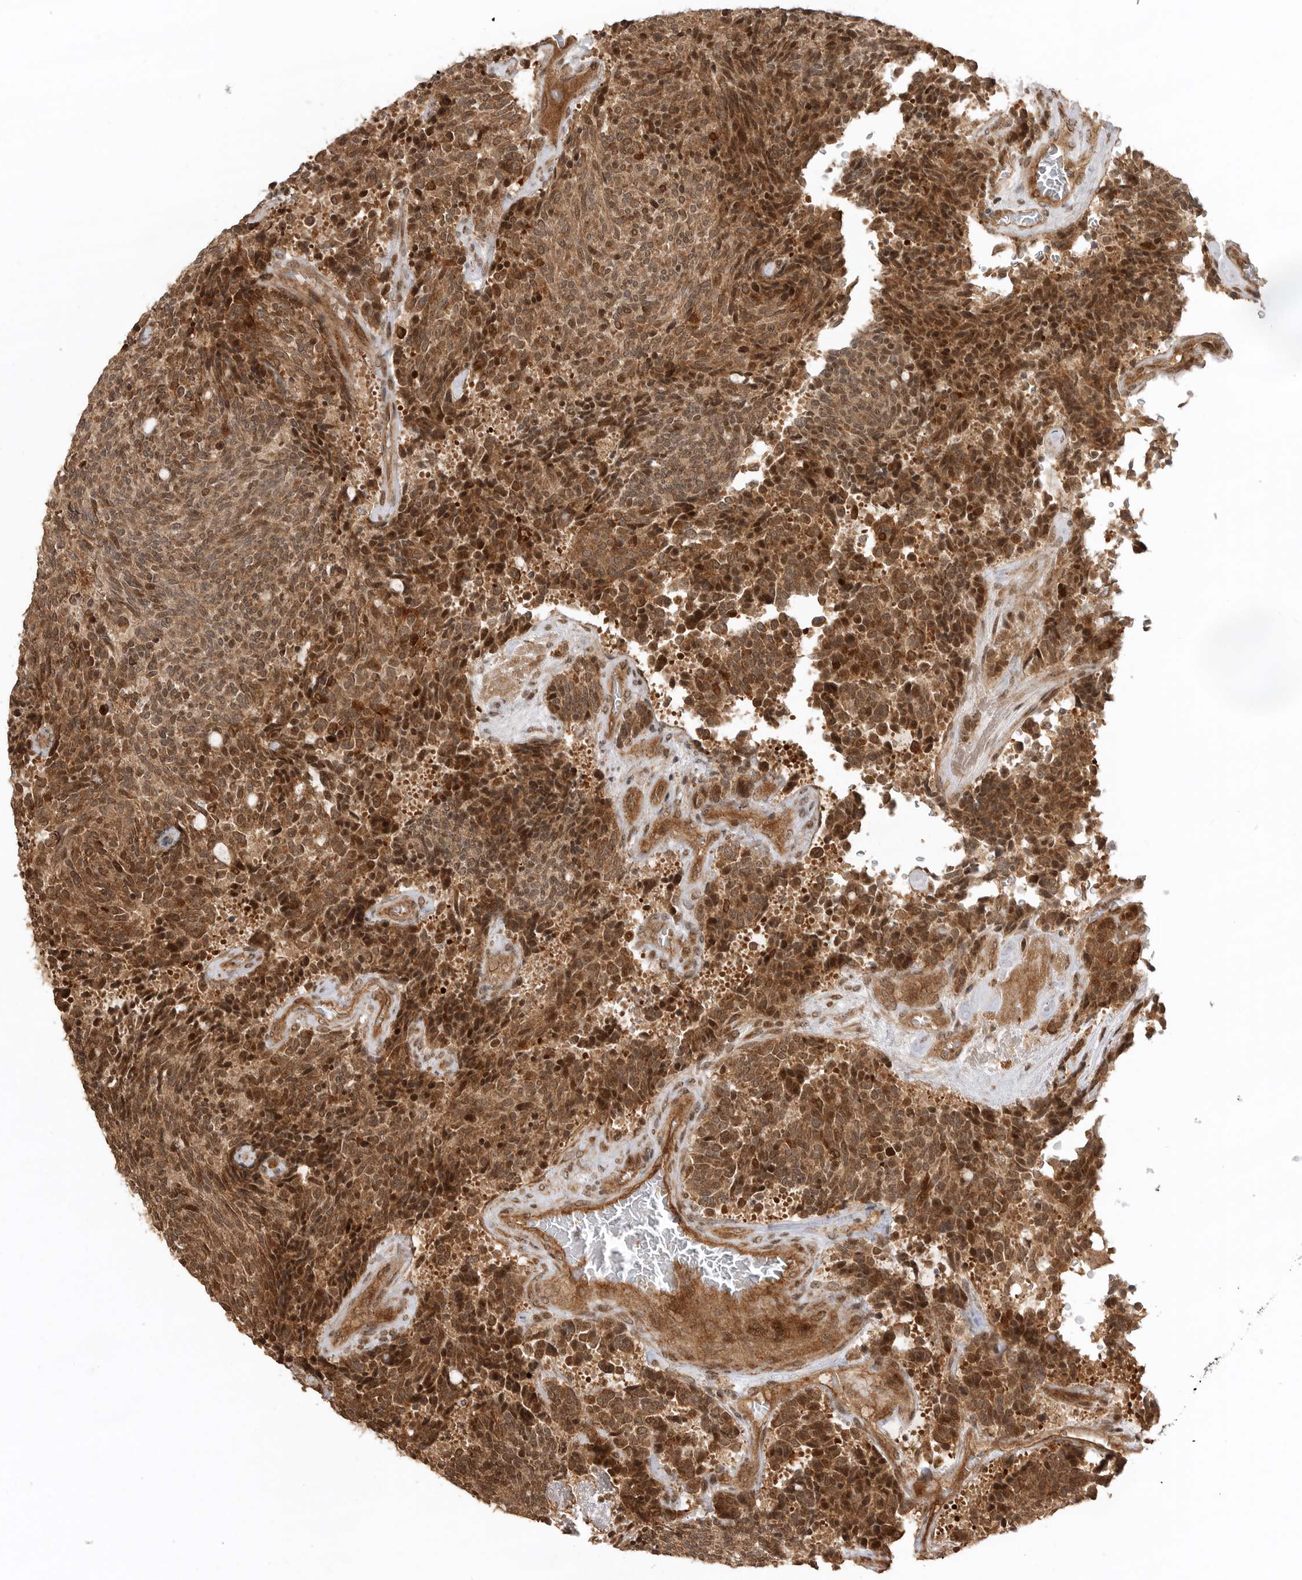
{"staining": {"intensity": "strong", "quantity": ">75%", "location": "cytoplasmic/membranous"}, "tissue": "carcinoid", "cell_type": "Tumor cells", "image_type": "cancer", "snomed": [{"axis": "morphology", "description": "Carcinoid, malignant, NOS"}, {"axis": "topography", "description": "Pancreas"}], "caption": "Immunohistochemical staining of carcinoid displays strong cytoplasmic/membranous protein positivity in approximately >75% of tumor cells.", "gene": "BOC", "patient": {"sex": "female", "age": 54}}